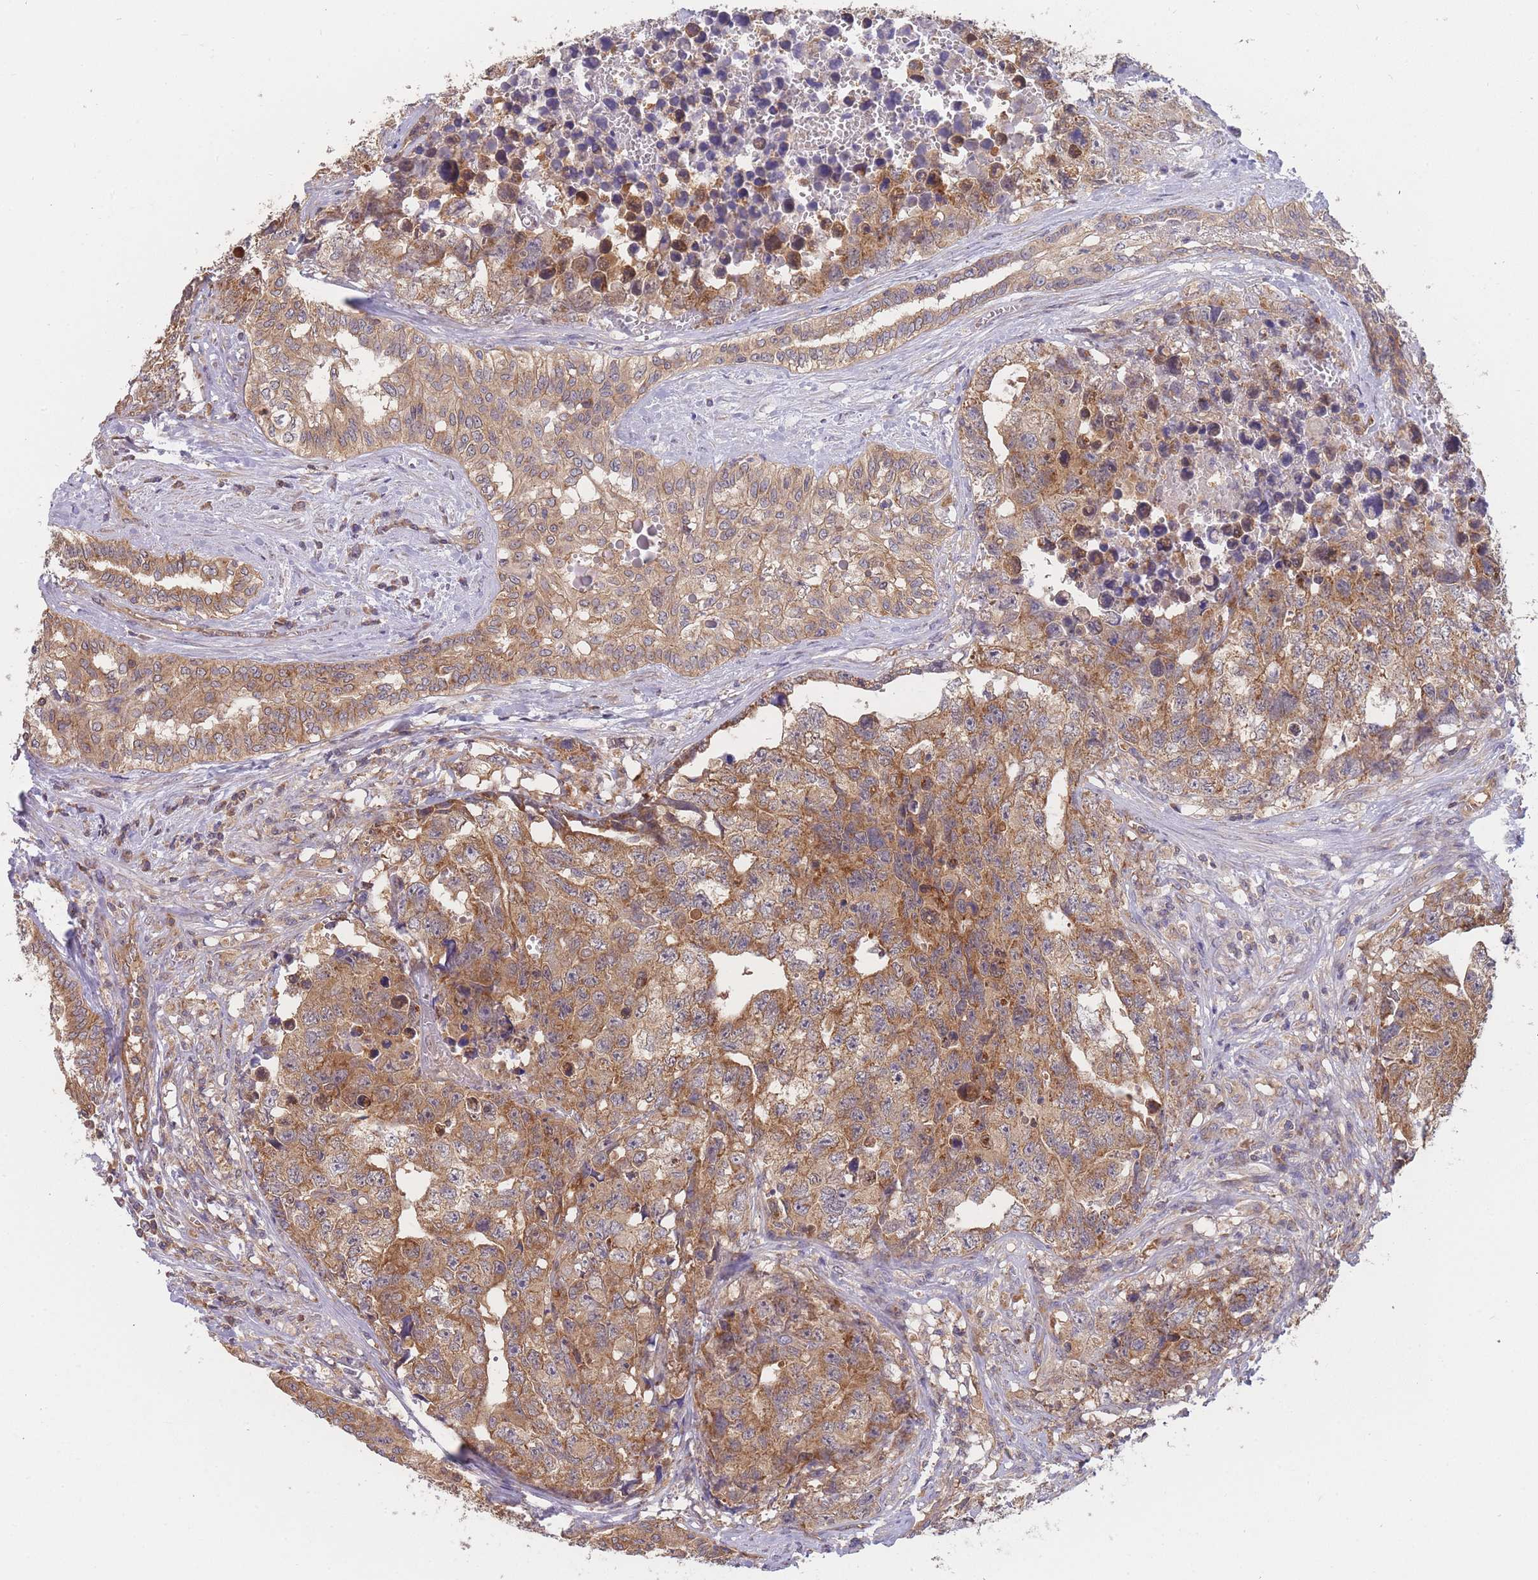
{"staining": {"intensity": "moderate", "quantity": ">75%", "location": "cytoplasmic/membranous"}, "tissue": "testis cancer", "cell_type": "Tumor cells", "image_type": "cancer", "snomed": [{"axis": "morphology", "description": "Carcinoma, Embryonal, NOS"}, {"axis": "topography", "description": "Testis"}], "caption": "High-power microscopy captured an immunohistochemistry (IHC) photomicrograph of testis embryonal carcinoma, revealing moderate cytoplasmic/membranous expression in about >75% of tumor cells.", "gene": "MRPS18B", "patient": {"sex": "male", "age": 31}}